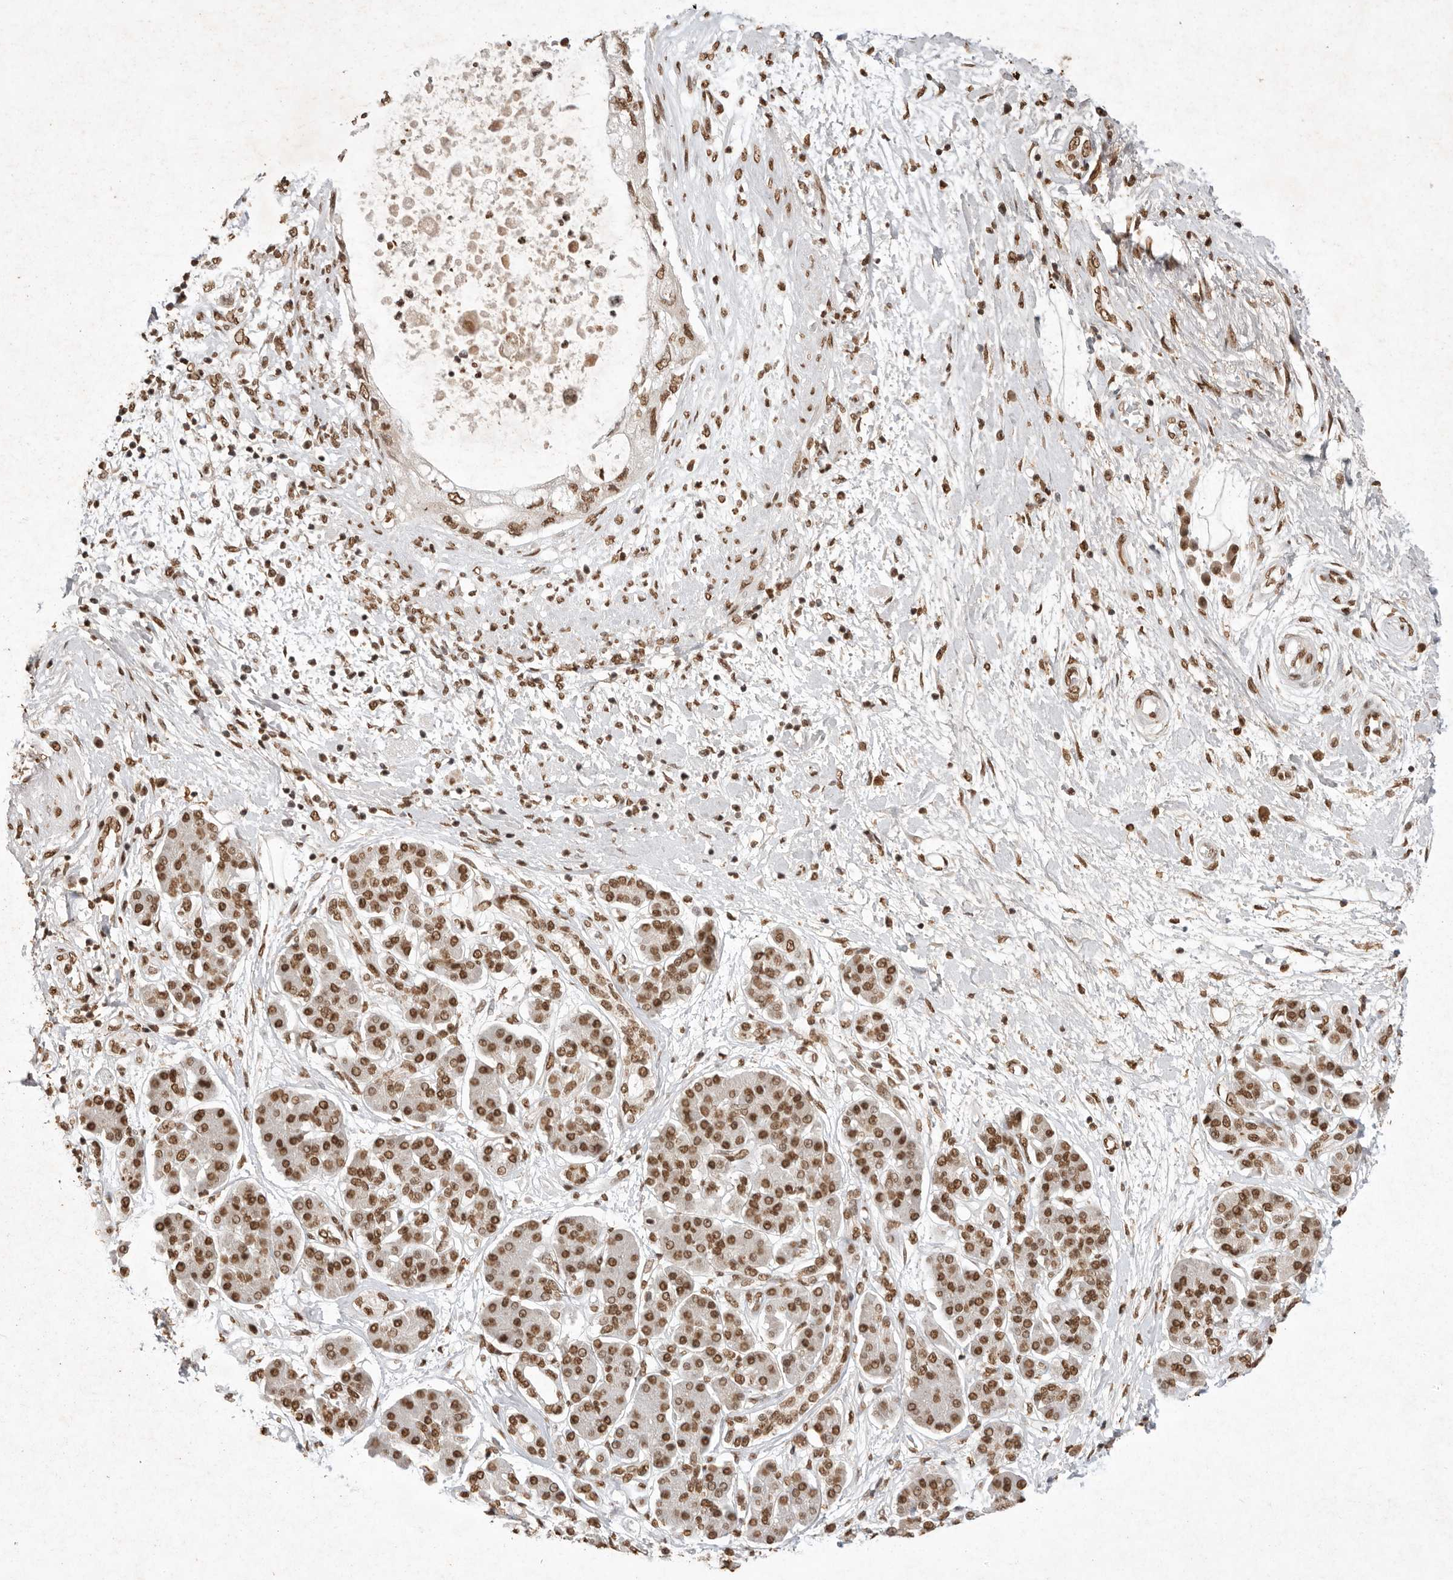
{"staining": {"intensity": "moderate", "quantity": ">75%", "location": "nuclear"}, "tissue": "pancreatic cancer", "cell_type": "Tumor cells", "image_type": "cancer", "snomed": [{"axis": "morphology", "description": "Adenocarcinoma, NOS"}, {"axis": "topography", "description": "Pancreas"}], "caption": "This histopathology image reveals IHC staining of adenocarcinoma (pancreatic), with medium moderate nuclear staining in about >75% of tumor cells.", "gene": "NKX3-2", "patient": {"sex": "female", "age": 73}}